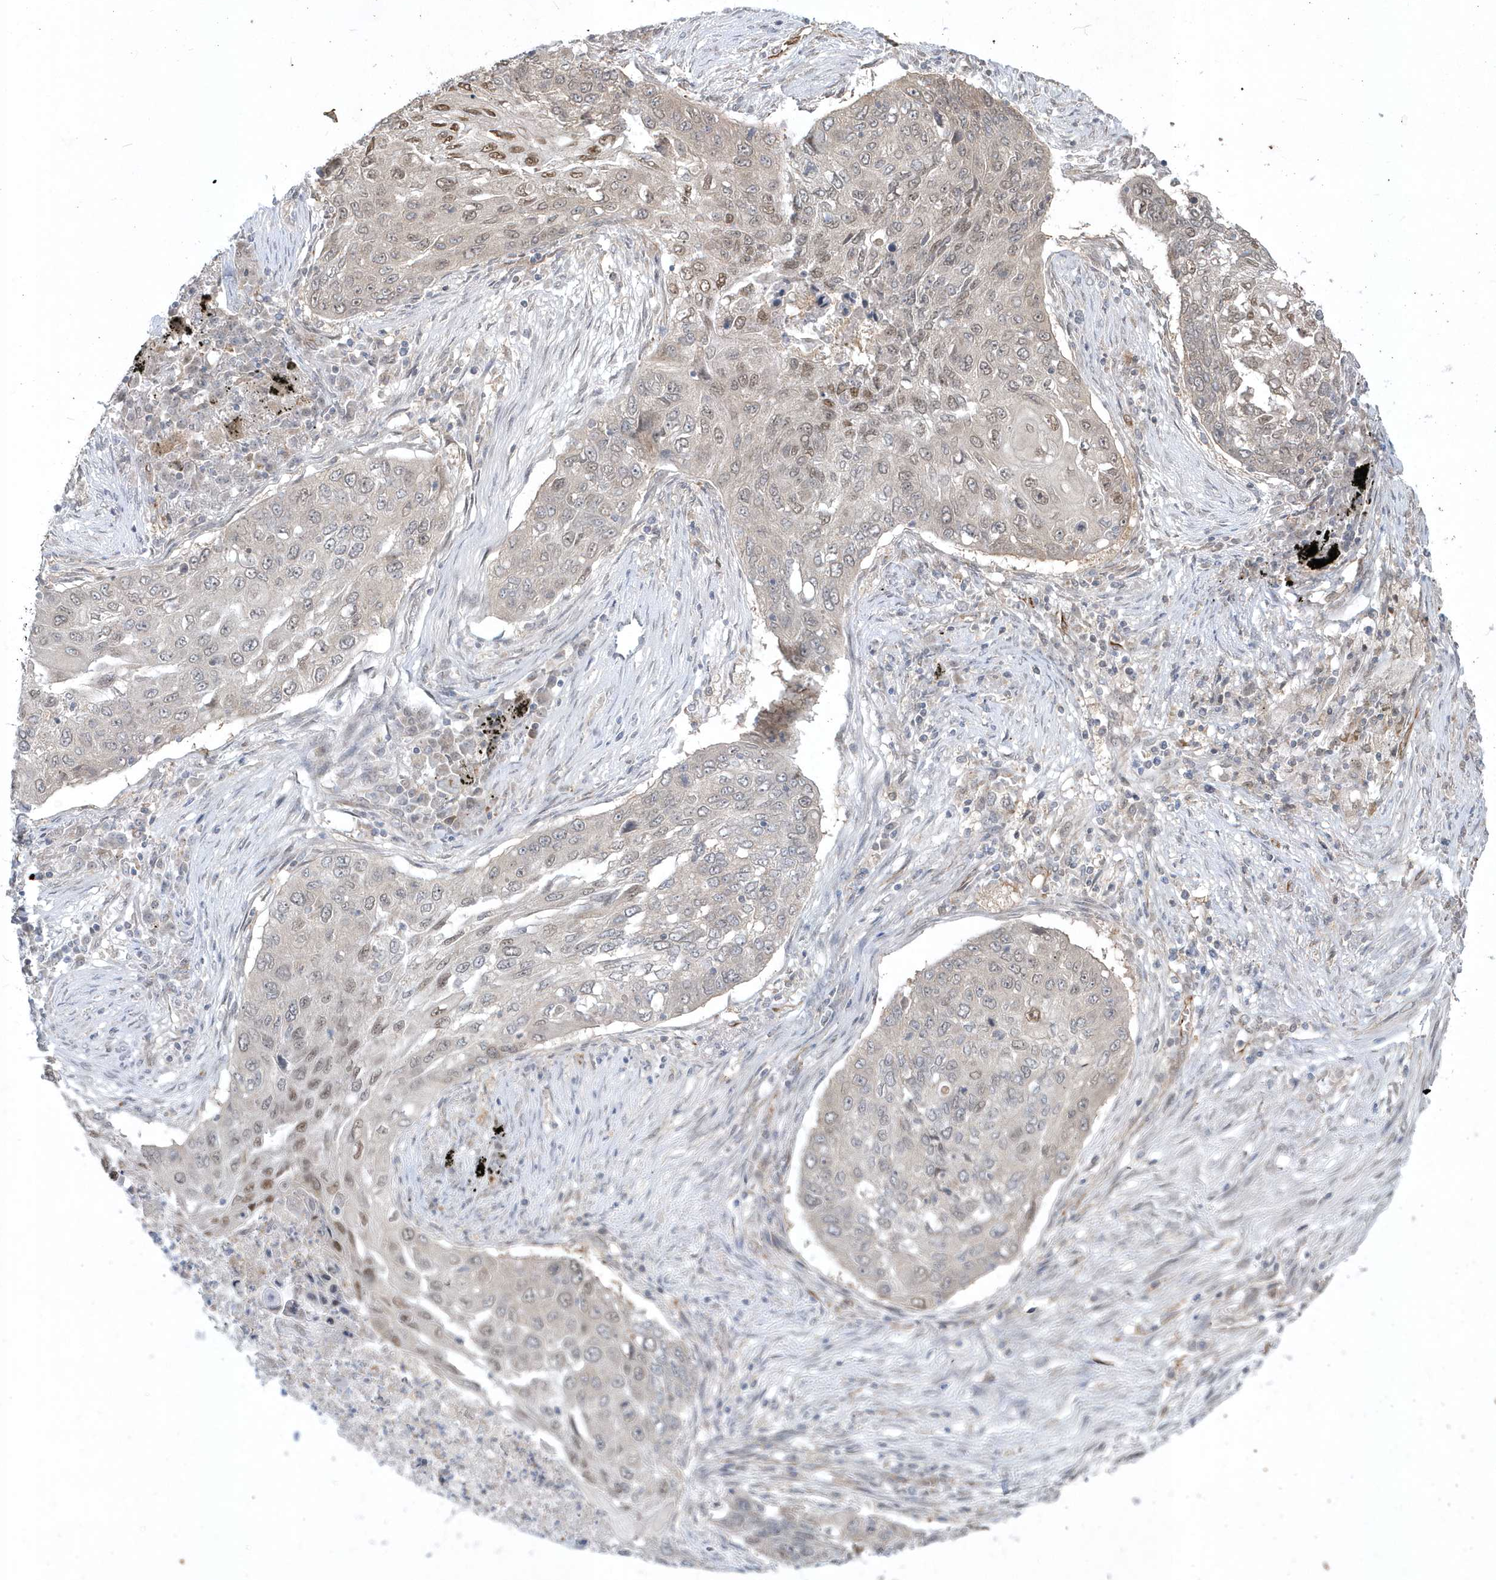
{"staining": {"intensity": "moderate", "quantity": "<25%", "location": "nuclear"}, "tissue": "lung cancer", "cell_type": "Tumor cells", "image_type": "cancer", "snomed": [{"axis": "morphology", "description": "Squamous cell carcinoma, NOS"}, {"axis": "topography", "description": "Lung"}], "caption": "Lung cancer stained with a protein marker displays moderate staining in tumor cells.", "gene": "DHX57", "patient": {"sex": "female", "age": 63}}